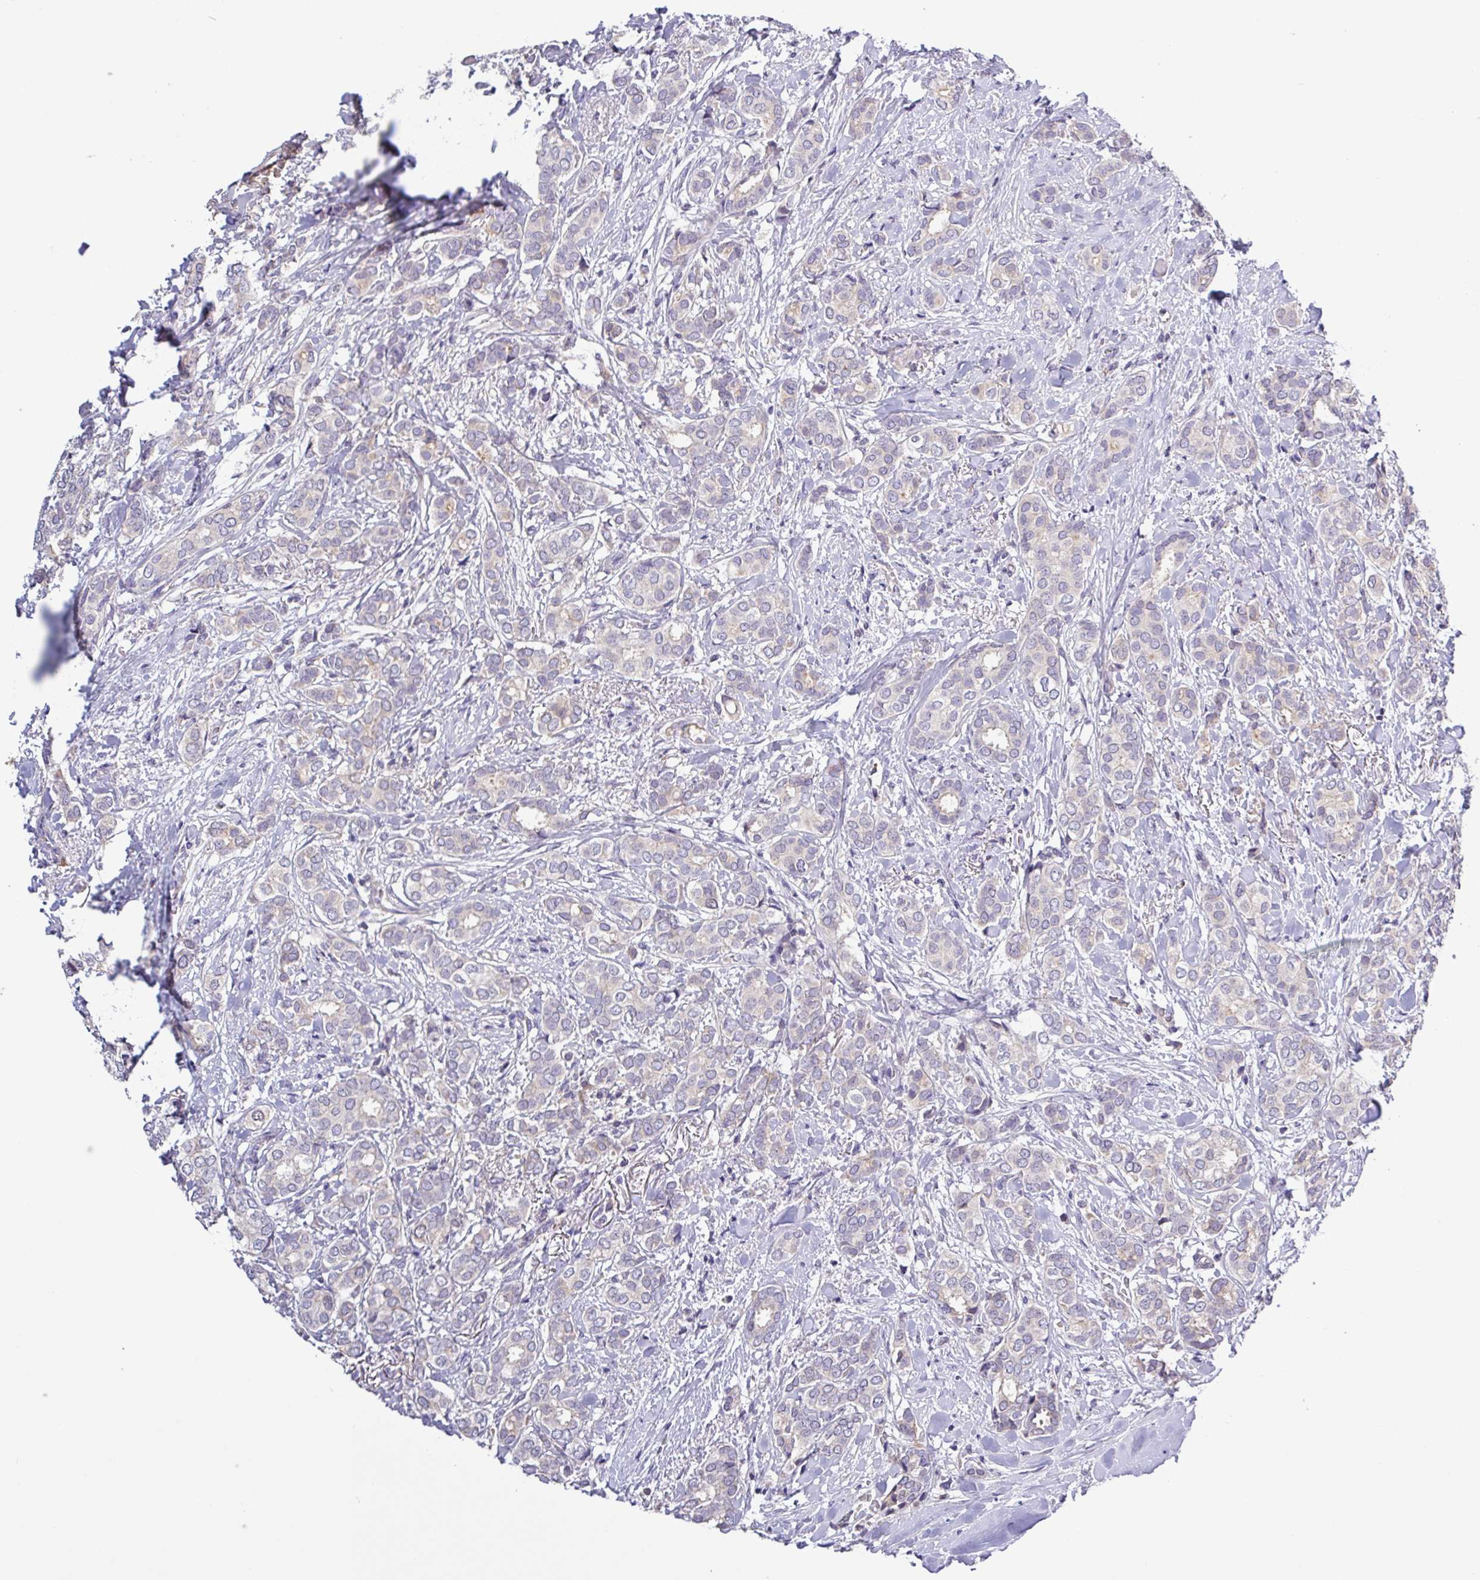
{"staining": {"intensity": "weak", "quantity": "<25%", "location": "cytoplasmic/membranous"}, "tissue": "breast cancer", "cell_type": "Tumor cells", "image_type": "cancer", "snomed": [{"axis": "morphology", "description": "Duct carcinoma"}, {"axis": "topography", "description": "Breast"}], "caption": "A histopathology image of human breast cancer is negative for staining in tumor cells.", "gene": "SFTPB", "patient": {"sex": "female", "age": 73}}